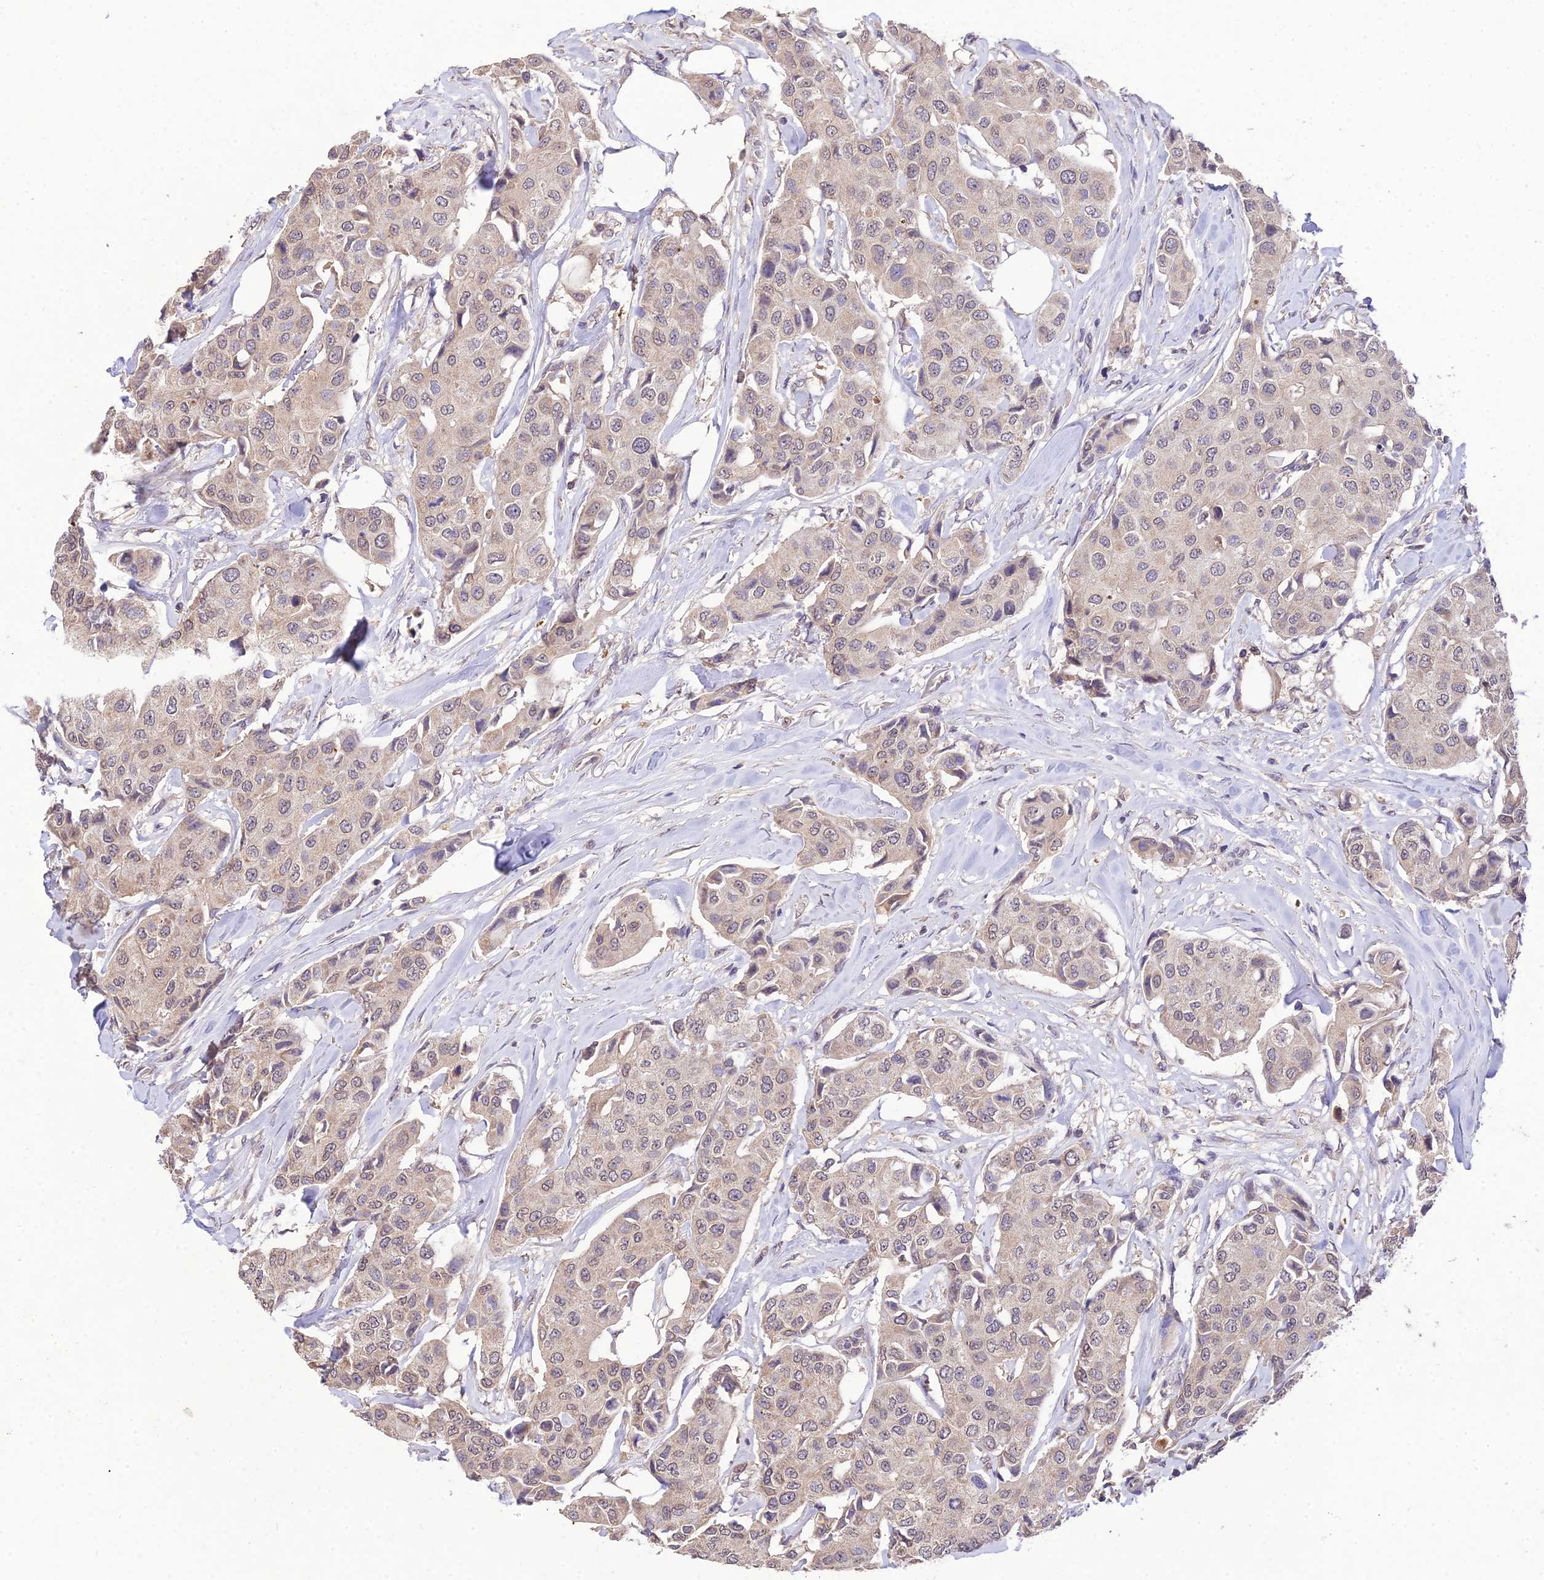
{"staining": {"intensity": "weak", "quantity": "25%-75%", "location": "nuclear"}, "tissue": "breast cancer", "cell_type": "Tumor cells", "image_type": "cancer", "snomed": [{"axis": "morphology", "description": "Duct carcinoma"}, {"axis": "topography", "description": "Breast"}], "caption": "Human breast cancer (intraductal carcinoma) stained with a brown dye exhibits weak nuclear positive staining in about 25%-75% of tumor cells.", "gene": "PGK1", "patient": {"sex": "female", "age": 80}}